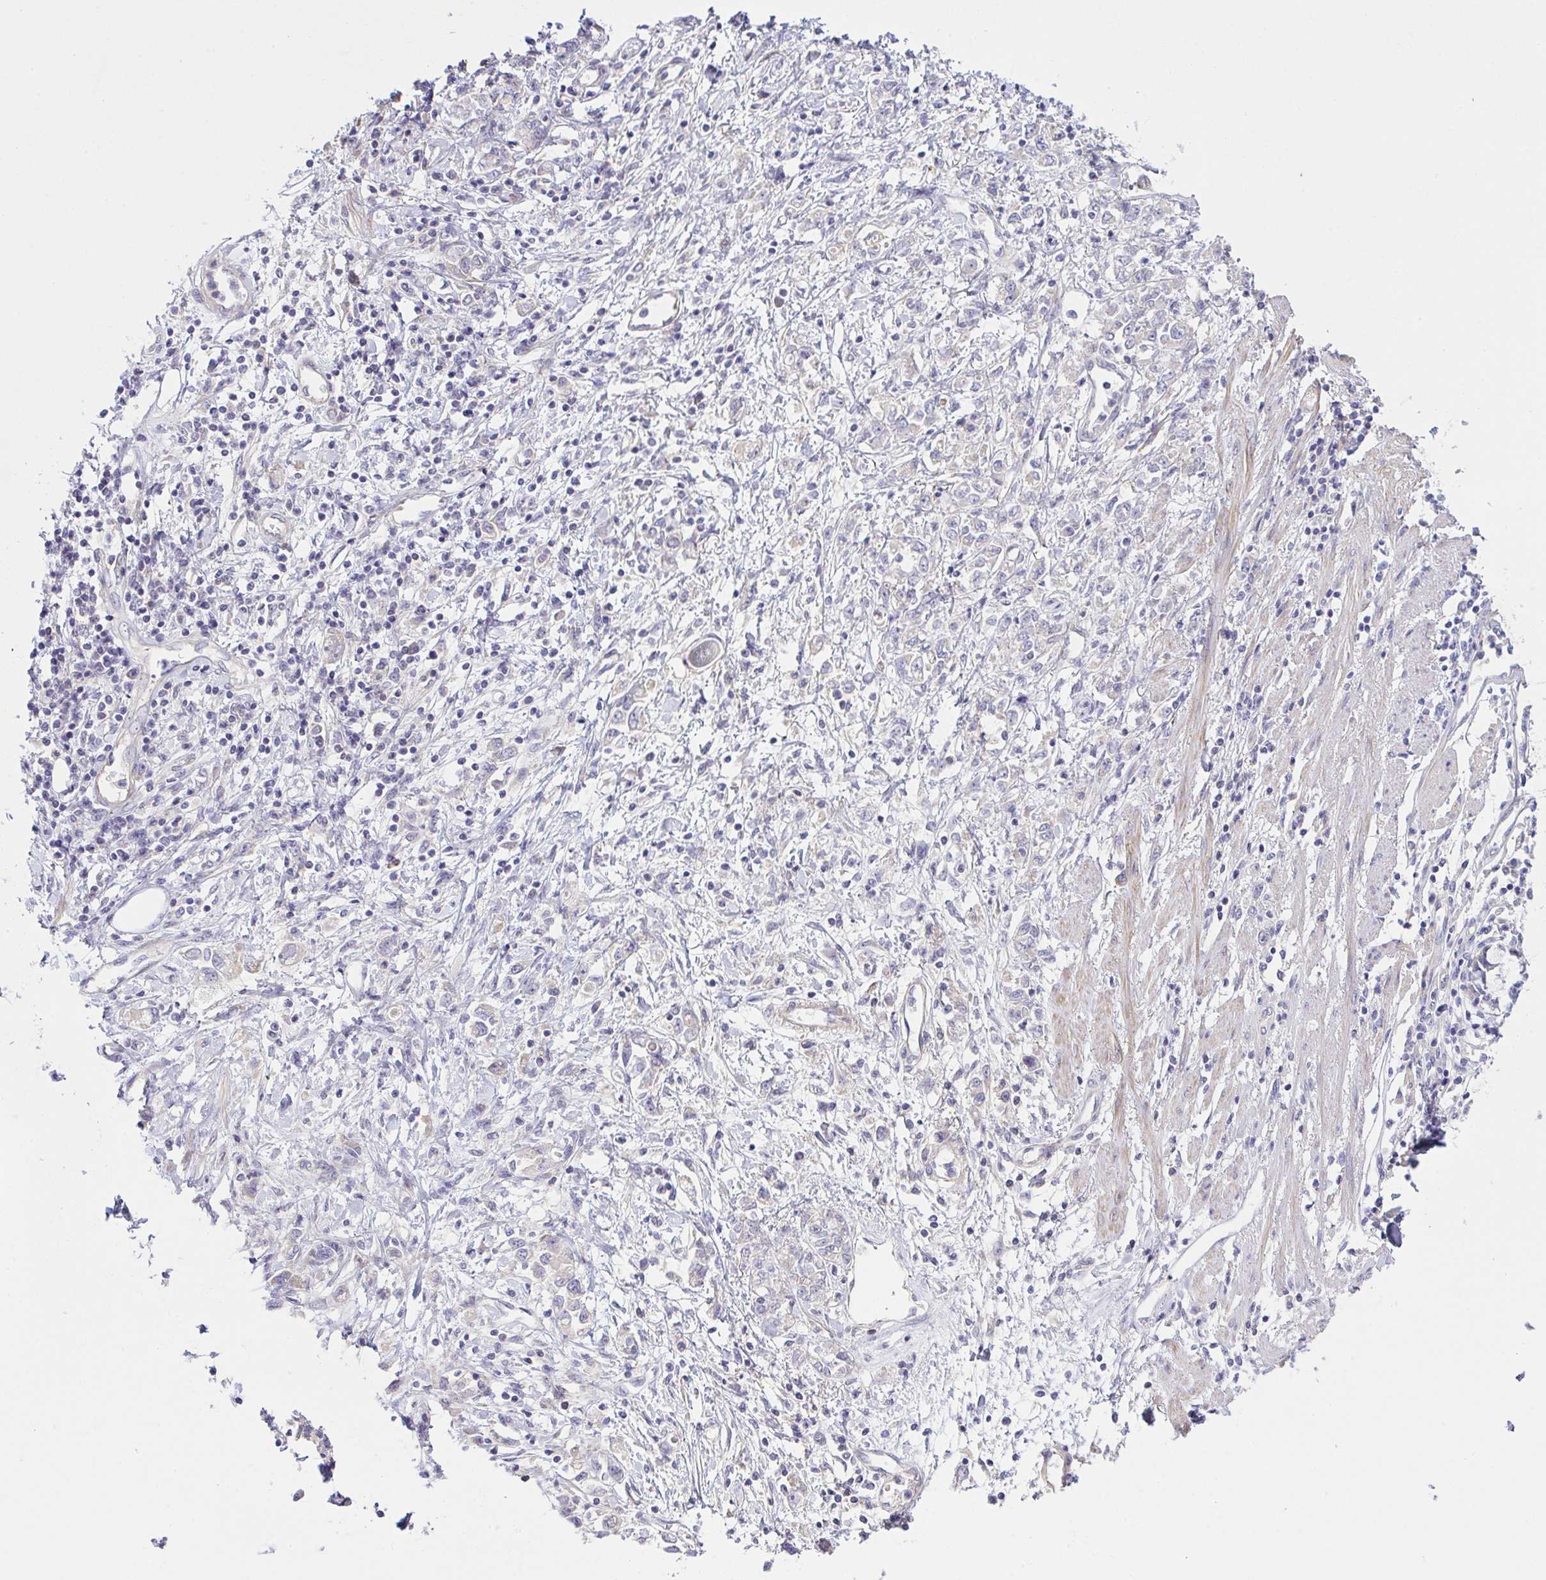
{"staining": {"intensity": "negative", "quantity": "none", "location": "none"}, "tissue": "stomach cancer", "cell_type": "Tumor cells", "image_type": "cancer", "snomed": [{"axis": "morphology", "description": "Adenocarcinoma, NOS"}, {"axis": "topography", "description": "Stomach"}], "caption": "Tumor cells are negative for protein expression in human stomach adenocarcinoma.", "gene": "SYNPO2L", "patient": {"sex": "female", "age": 76}}